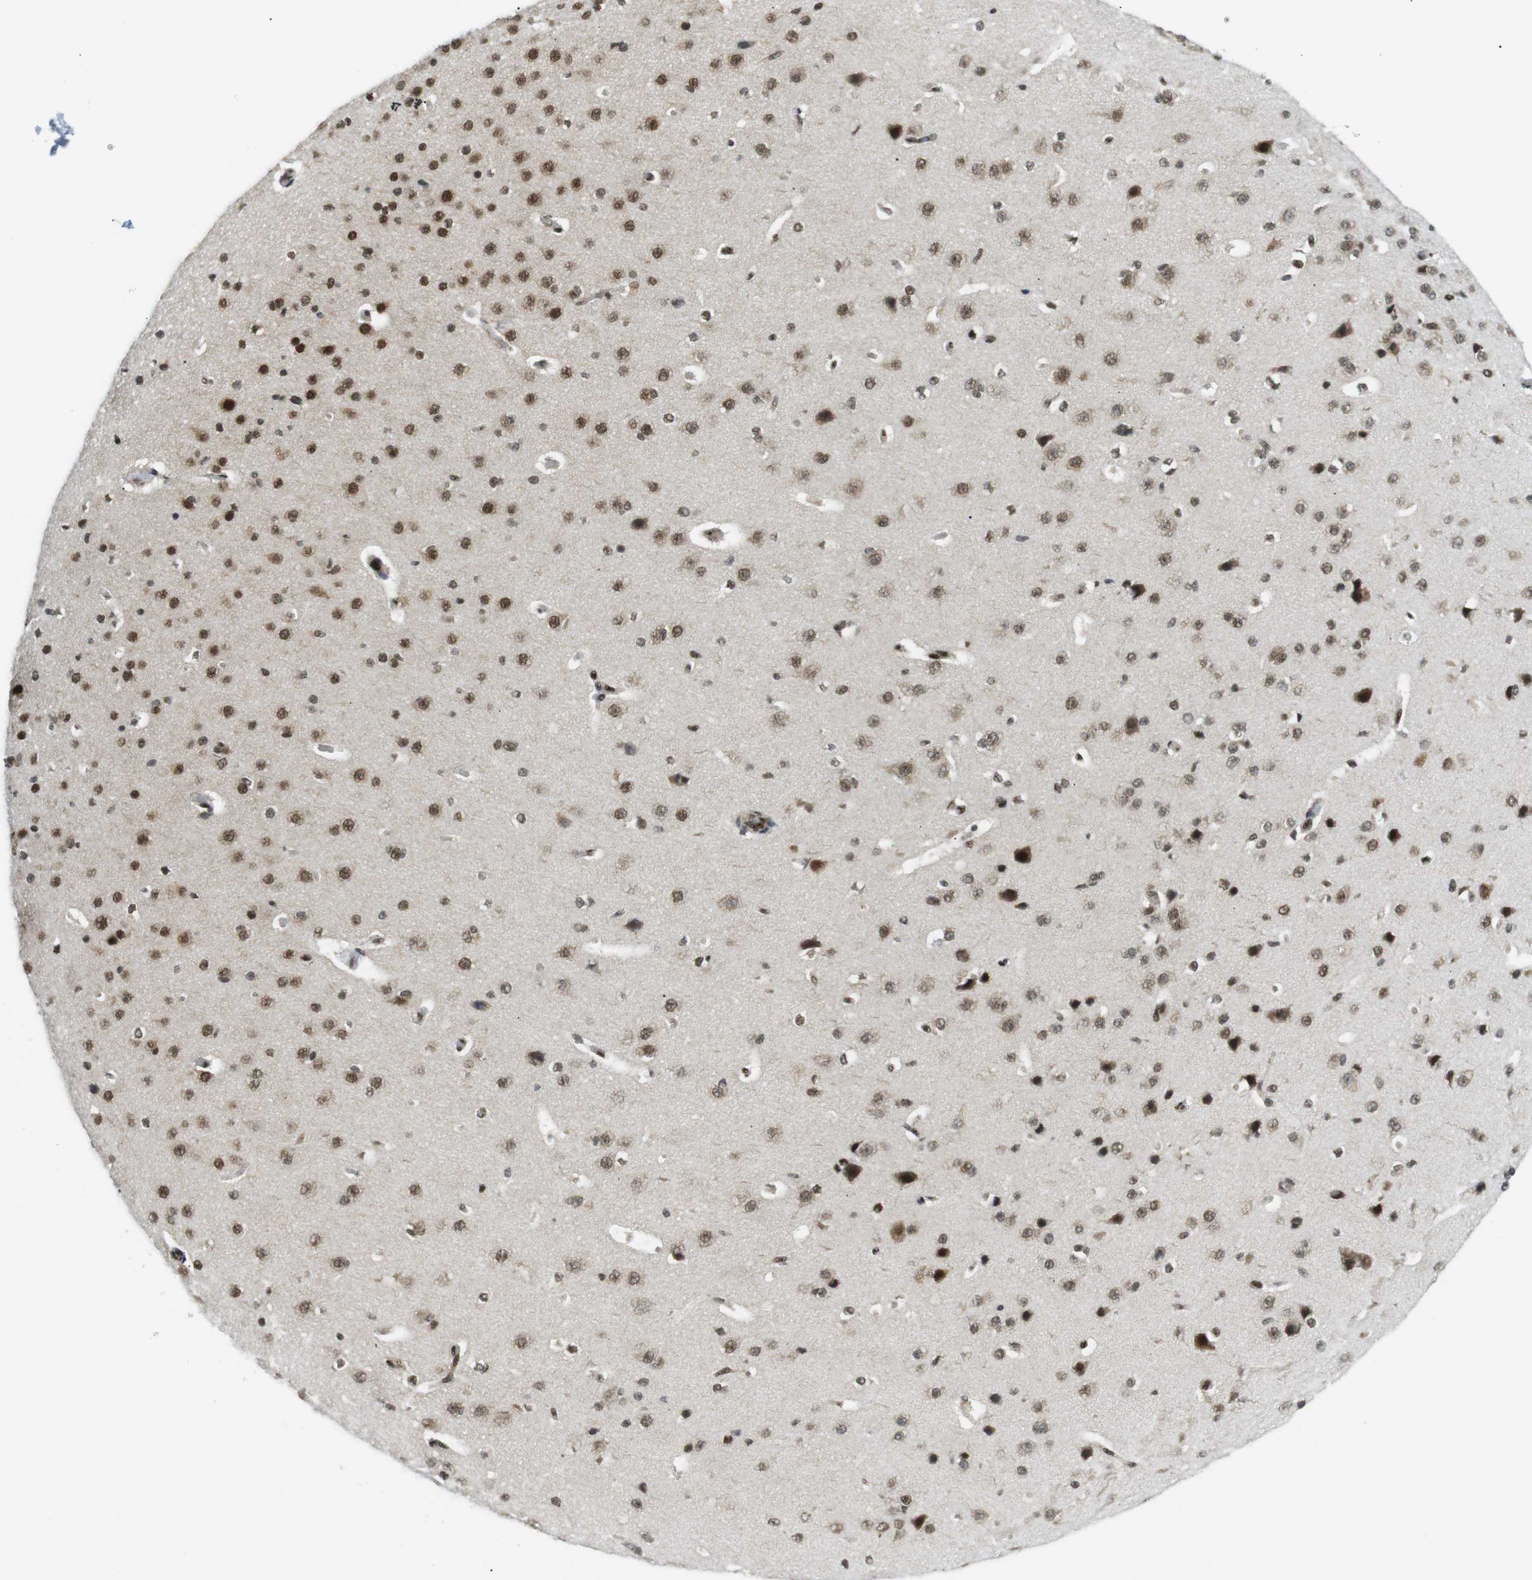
{"staining": {"intensity": "strong", "quantity": "<25%", "location": "nuclear"}, "tissue": "cerebral cortex", "cell_type": "Endothelial cells", "image_type": "normal", "snomed": [{"axis": "morphology", "description": "Normal tissue, NOS"}, {"axis": "morphology", "description": "Developmental malformation"}, {"axis": "topography", "description": "Cerebral cortex"}], "caption": "Immunohistochemistry image of normal human cerebral cortex stained for a protein (brown), which demonstrates medium levels of strong nuclear expression in about <25% of endothelial cells.", "gene": "CDC27", "patient": {"sex": "female", "age": 30}}